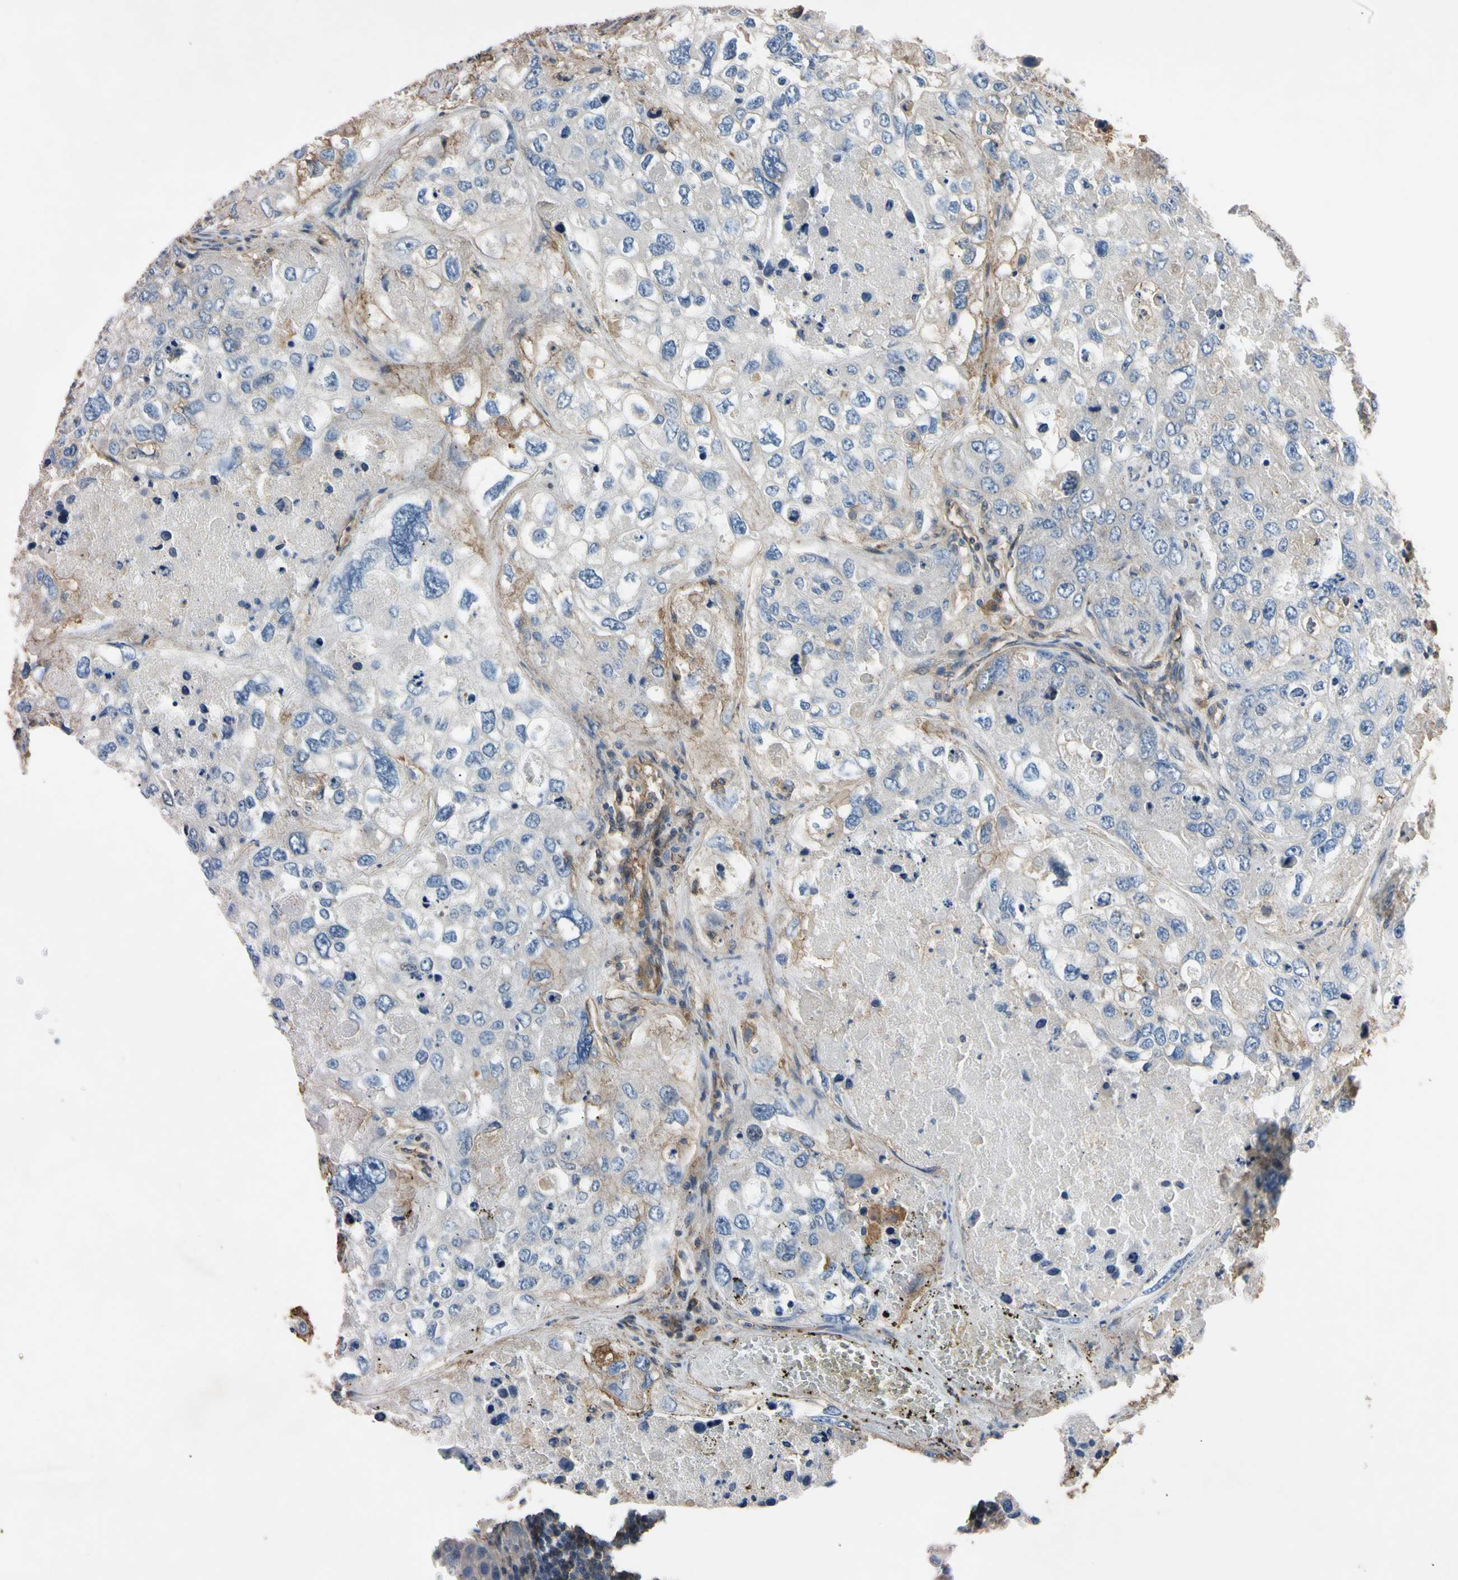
{"staining": {"intensity": "moderate", "quantity": "<25%", "location": "cytoplasmic/membranous"}, "tissue": "urothelial cancer", "cell_type": "Tumor cells", "image_type": "cancer", "snomed": [{"axis": "morphology", "description": "Urothelial carcinoma, High grade"}, {"axis": "topography", "description": "Lymph node"}, {"axis": "topography", "description": "Urinary bladder"}], "caption": "There is low levels of moderate cytoplasmic/membranous positivity in tumor cells of urothelial carcinoma (high-grade), as demonstrated by immunohistochemical staining (brown color).", "gene": "PNKD", "patient": {"sex": "male", "age": 51}}